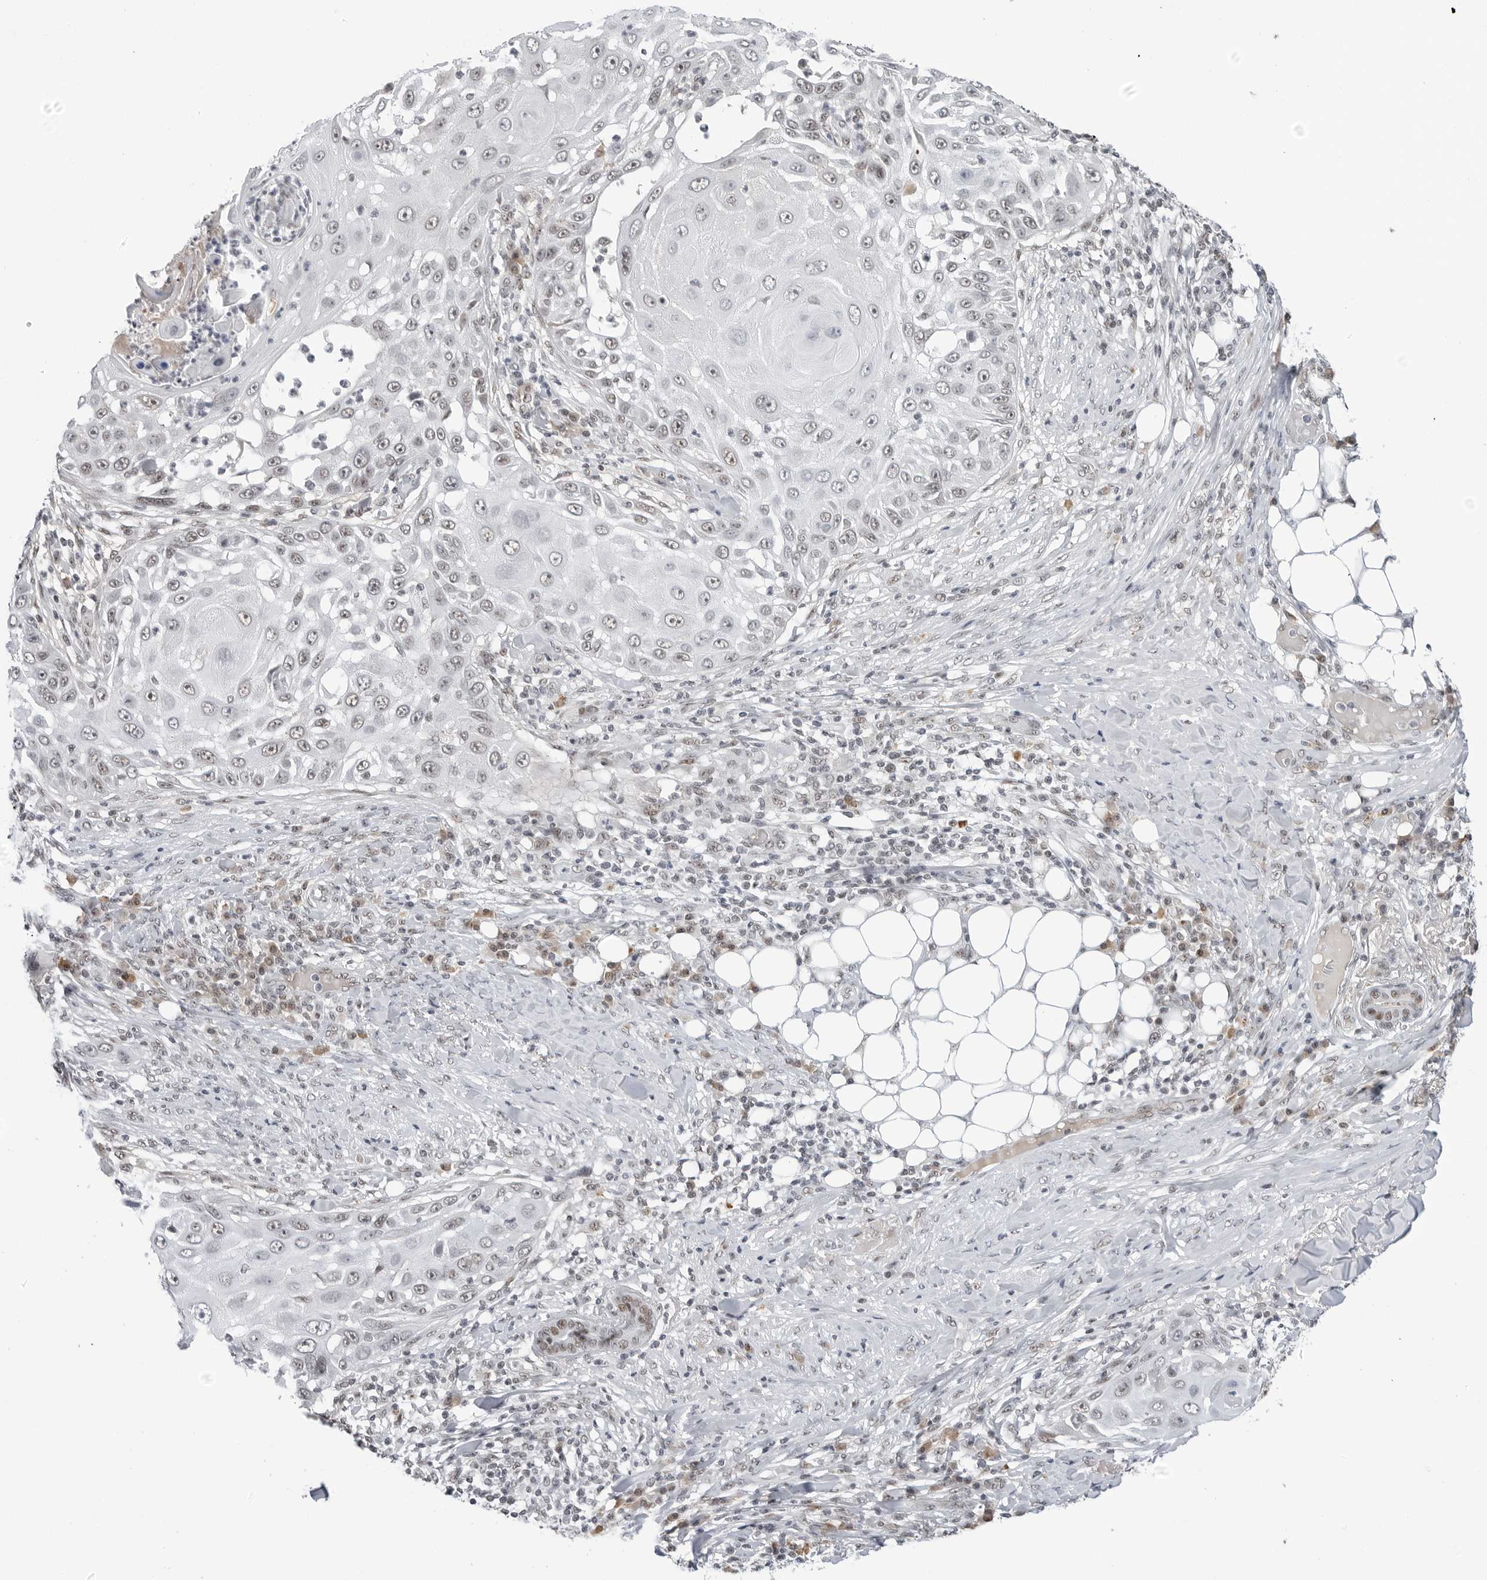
{"staining": {"intensity": "weak", "quantity": "<25%", "location": "nuclear"}, "tissue": "skin cancer", "cell_type": "Tumor cells", "image_type": "cancer", "snomed": [{"axis": "morphology", "description": "Squamous cell carcinoma, NOS"}, {"axis": "topography", "description": "Skin"}], "caption": "There is no significant positivity in tumor cells of skin cancer. (DAB (3,3'-diaminobenzidine) immunohistochemistry (IHC), high magnification).", "gene": "WRAP53", "patient": {"sex": "female", "age": 44}}